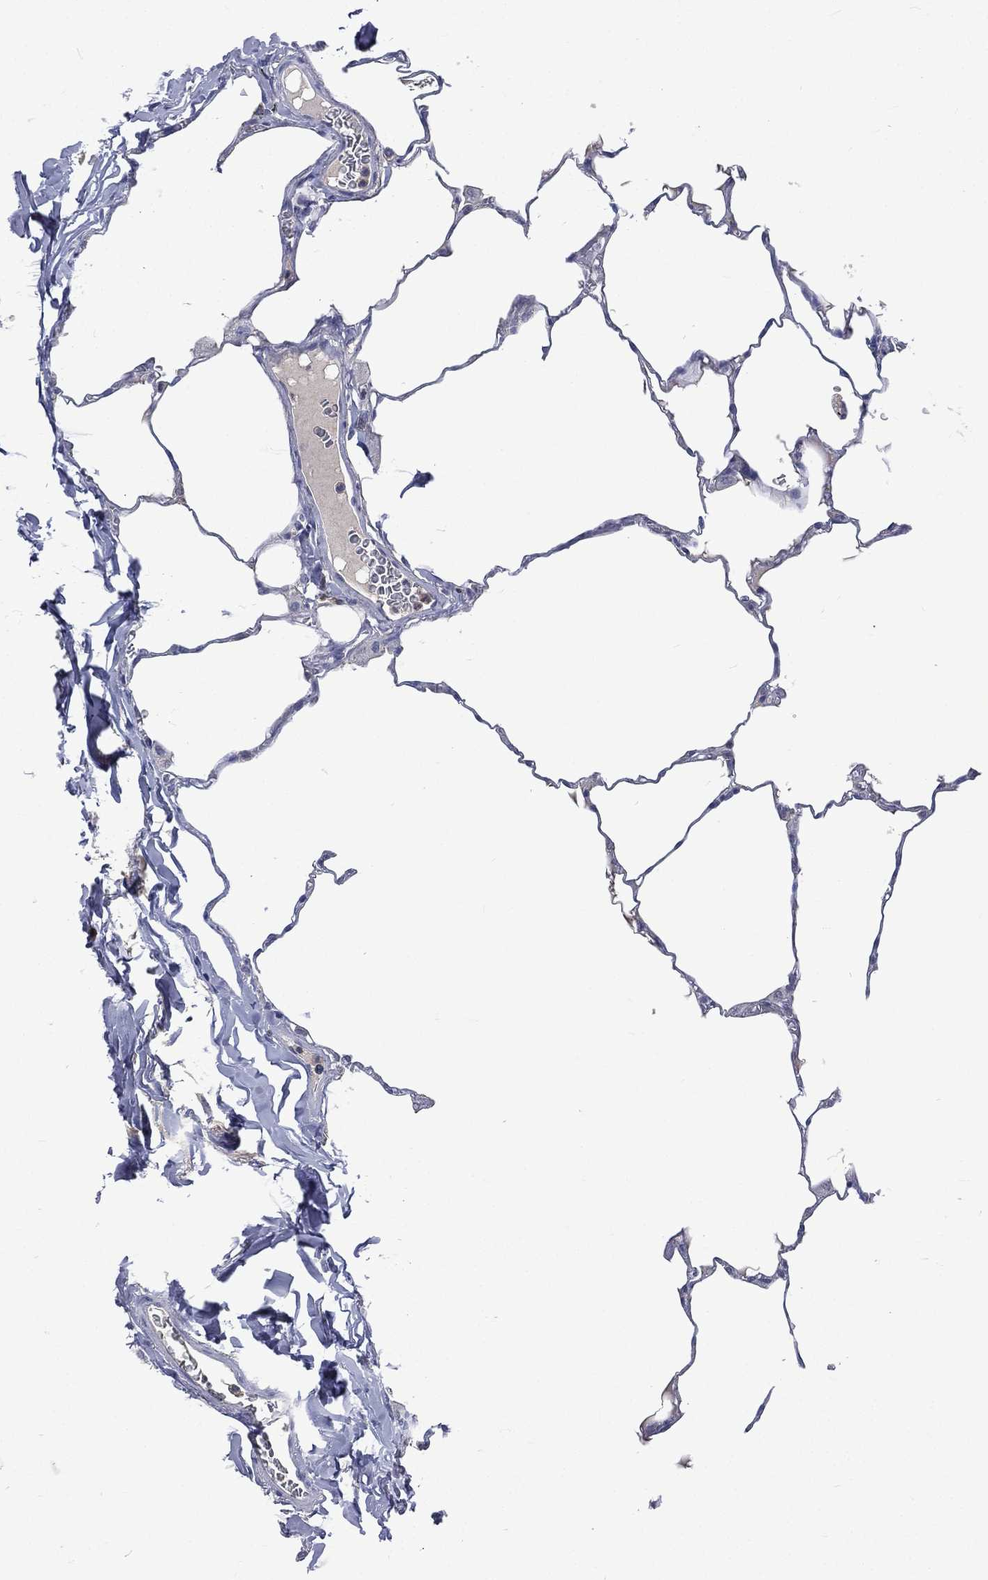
{"staining": {"intensity": "negative", "quantity": "none", "location": "none"}, "tissue": "lung", "cell_type": "Alveolar cells", "image_type": "normal", "snomed": [{"axis": "morphology", "description": "Normal tissue, NOS"}, {"axis": "morphology", "description": "Adenocarcinoma, metastatic, NOS"}, {"axis": "topography", "description": "Lung"}], "caption": "The IHC photomicrograph has no significant positivity in alveolar cells of lung. Brightfield microscopy of IHC stained with DAB (3,3'-diaminobenzidine) (brown) and hematoxylin (blue), captured at high magnification.", "gene": "CA12", "patient": {"sex": "male", "age": 45}}